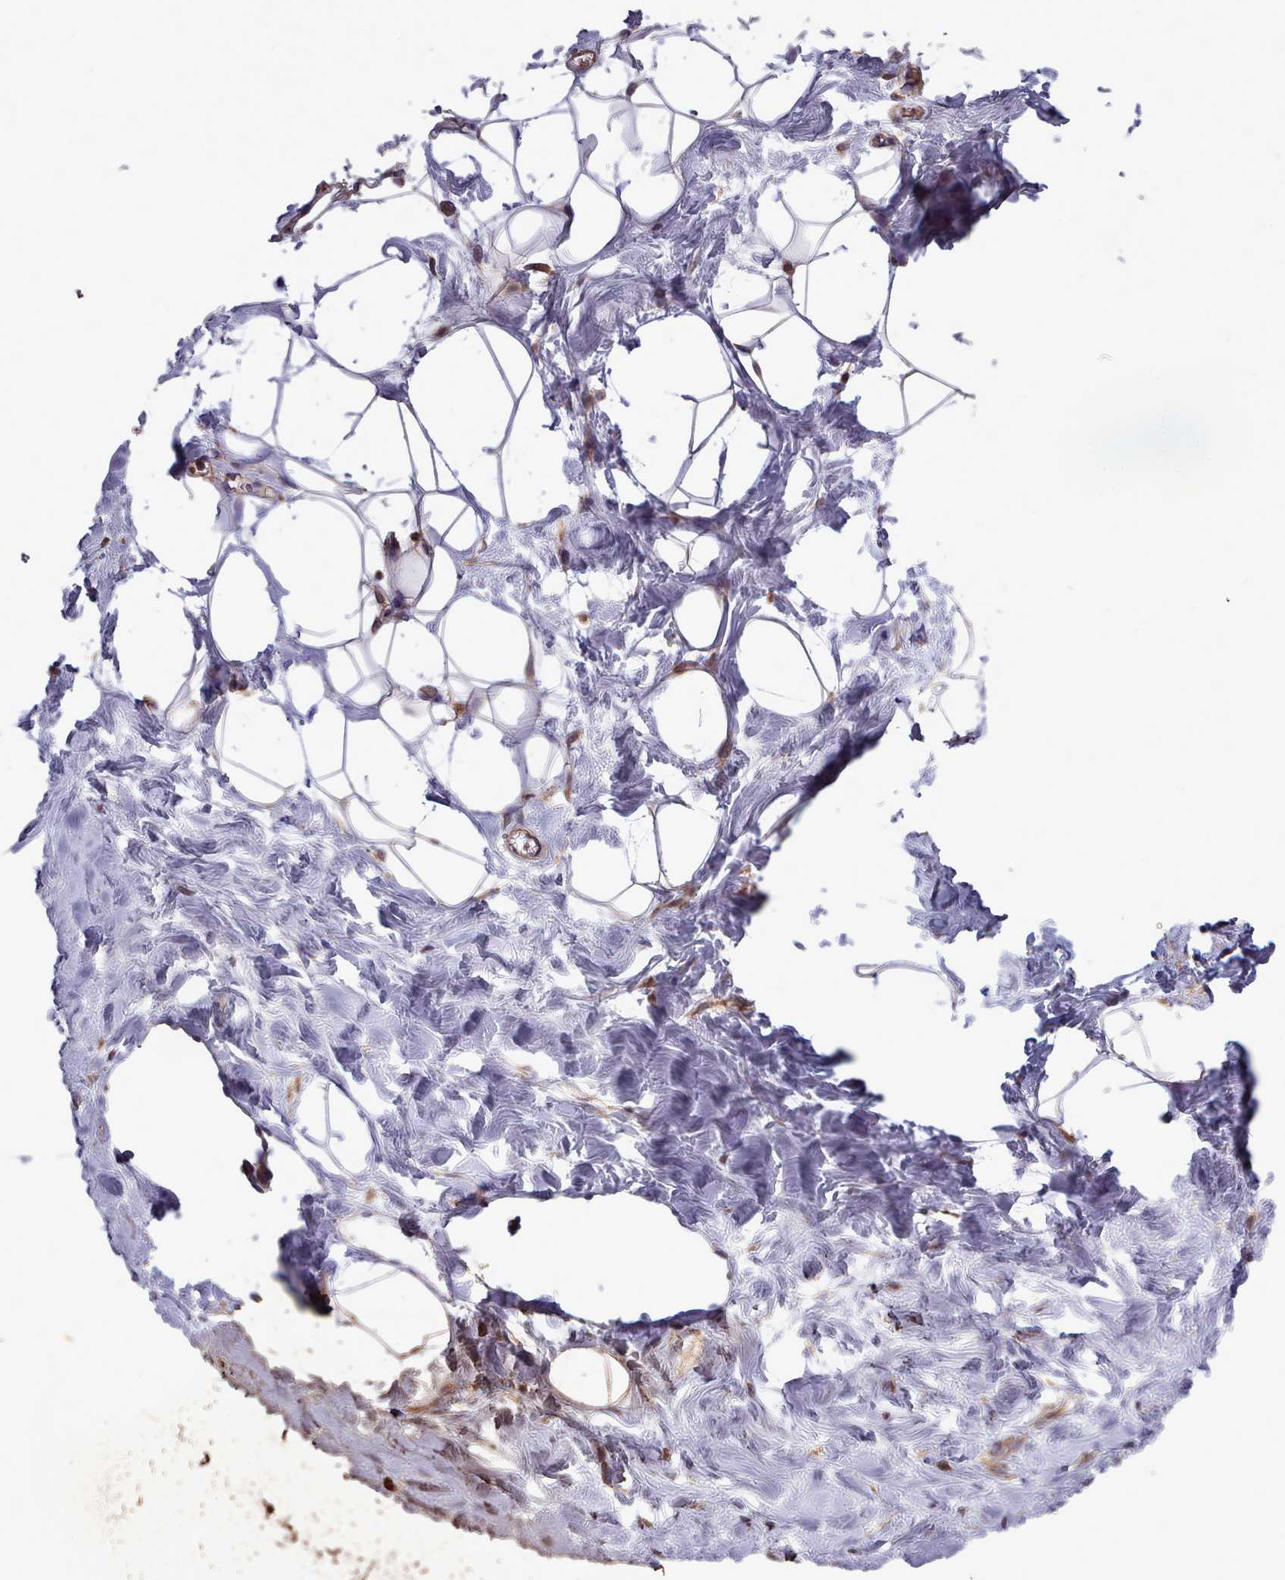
{"staining": {"intensity": "weak", "quantity": "<25%", "location": "cytoplasmic/membranous"}, "tissue": "breast", "cell_type": "Adipocytes", "image_type": "normal", "snomed": [{"axis": "morphology", "description": "Normal tissue, NOS"}, {"axis": "topography", "description": "Breast"}], "caption": "The micrograph reveals no staining of adipocytes in benign breast.", "gene": "STUB1", "patient": {"sex": "female", "age": 27}}